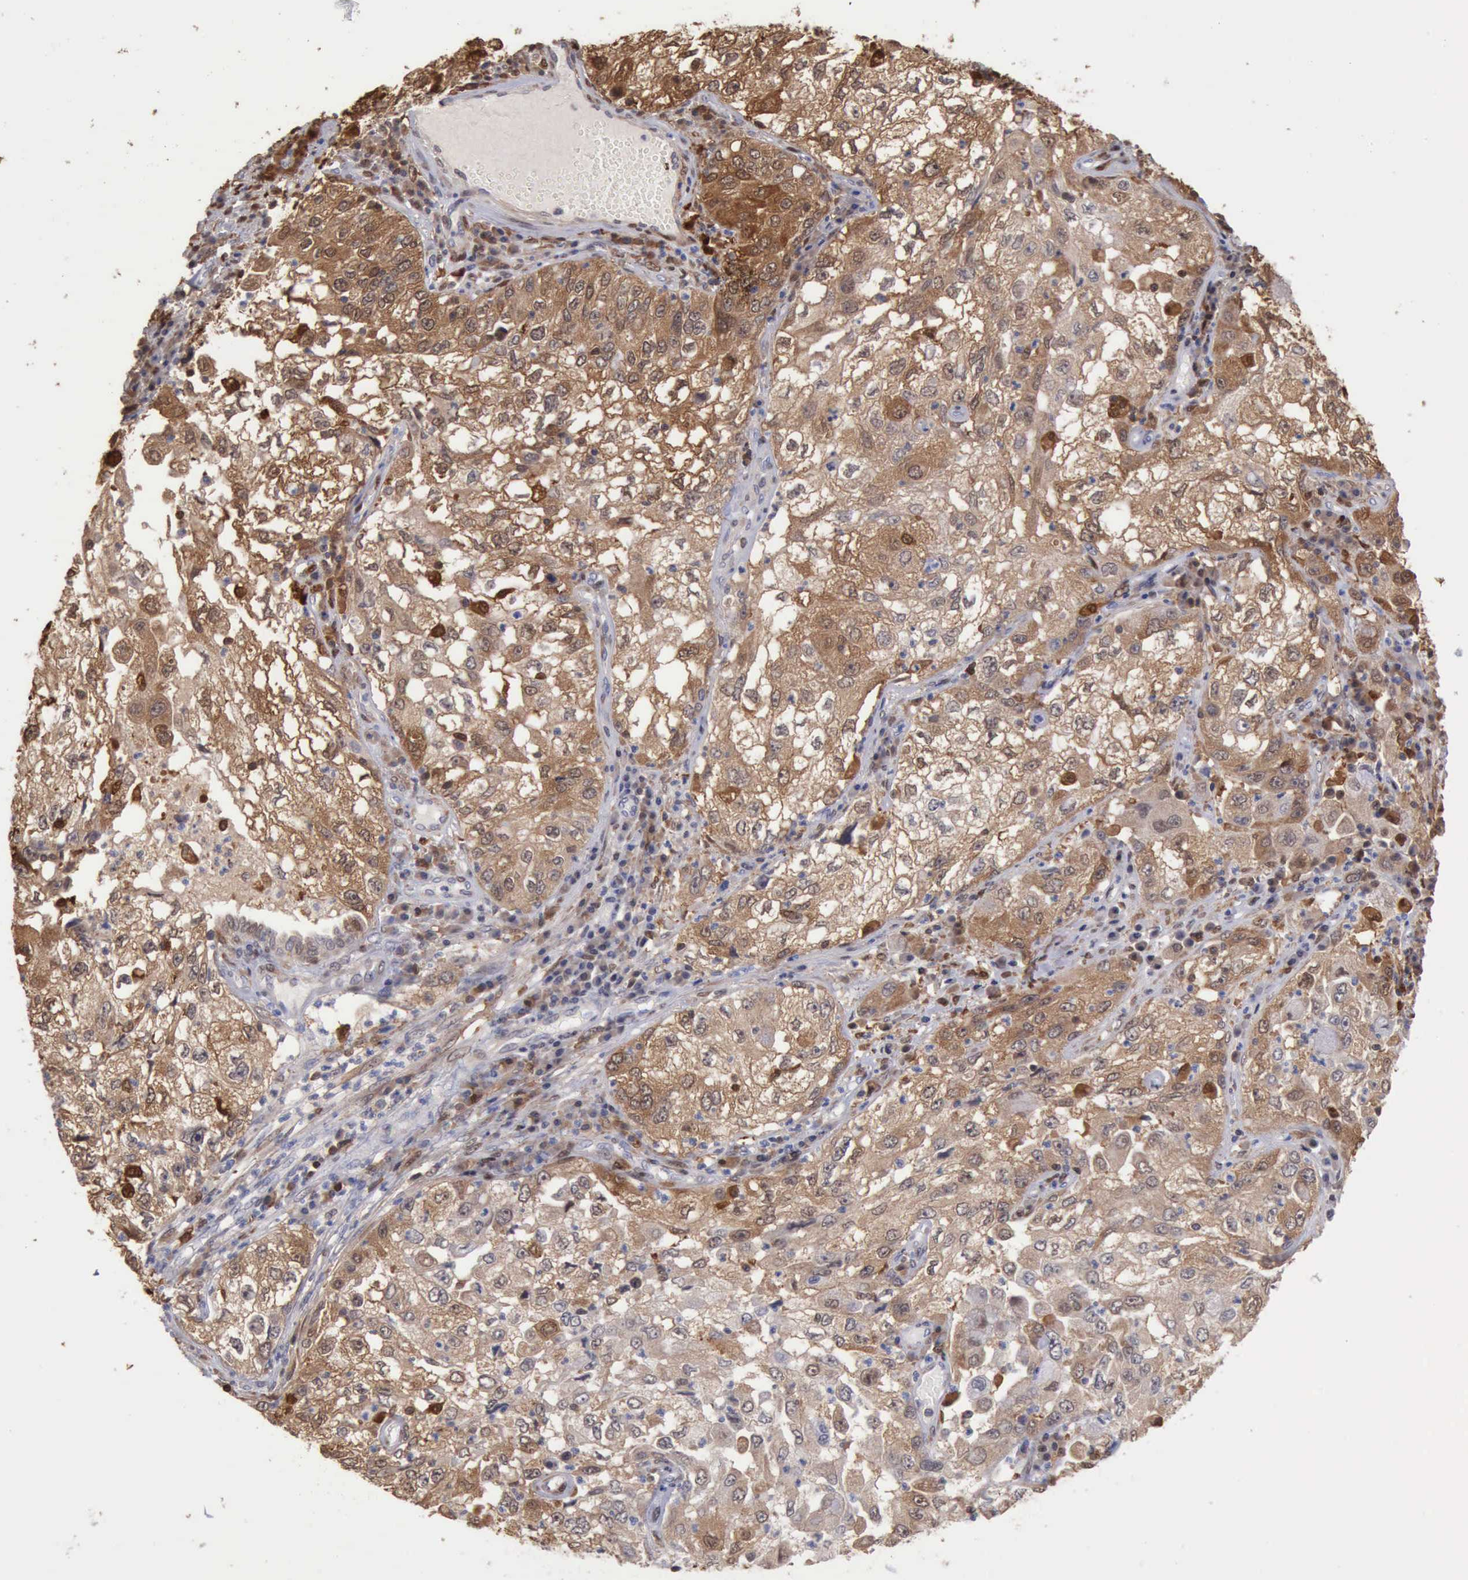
{"staining": {"intensity": "weak", "quantity": "25%-75%", "location": "cytoplasmic/membranous,nuclear"}, "tissue": "cervical cancer", "cell_type": "Tumor cells", "image_type": "cancer", "snomed": [{"axis": "morphology", "description": "Squamous cell carcinoma, NOS"}, {"axis": "topography", "description": "Cervix"}], "caption": "Tumor cells reveal low levels of weak cytoplasmic/membranous and nuclear staining in about 25%-75% of cells in human cervical squamous cell carcinoma.", "gene": "STAT1", "patient": {"sex": "female", "age": 36}}